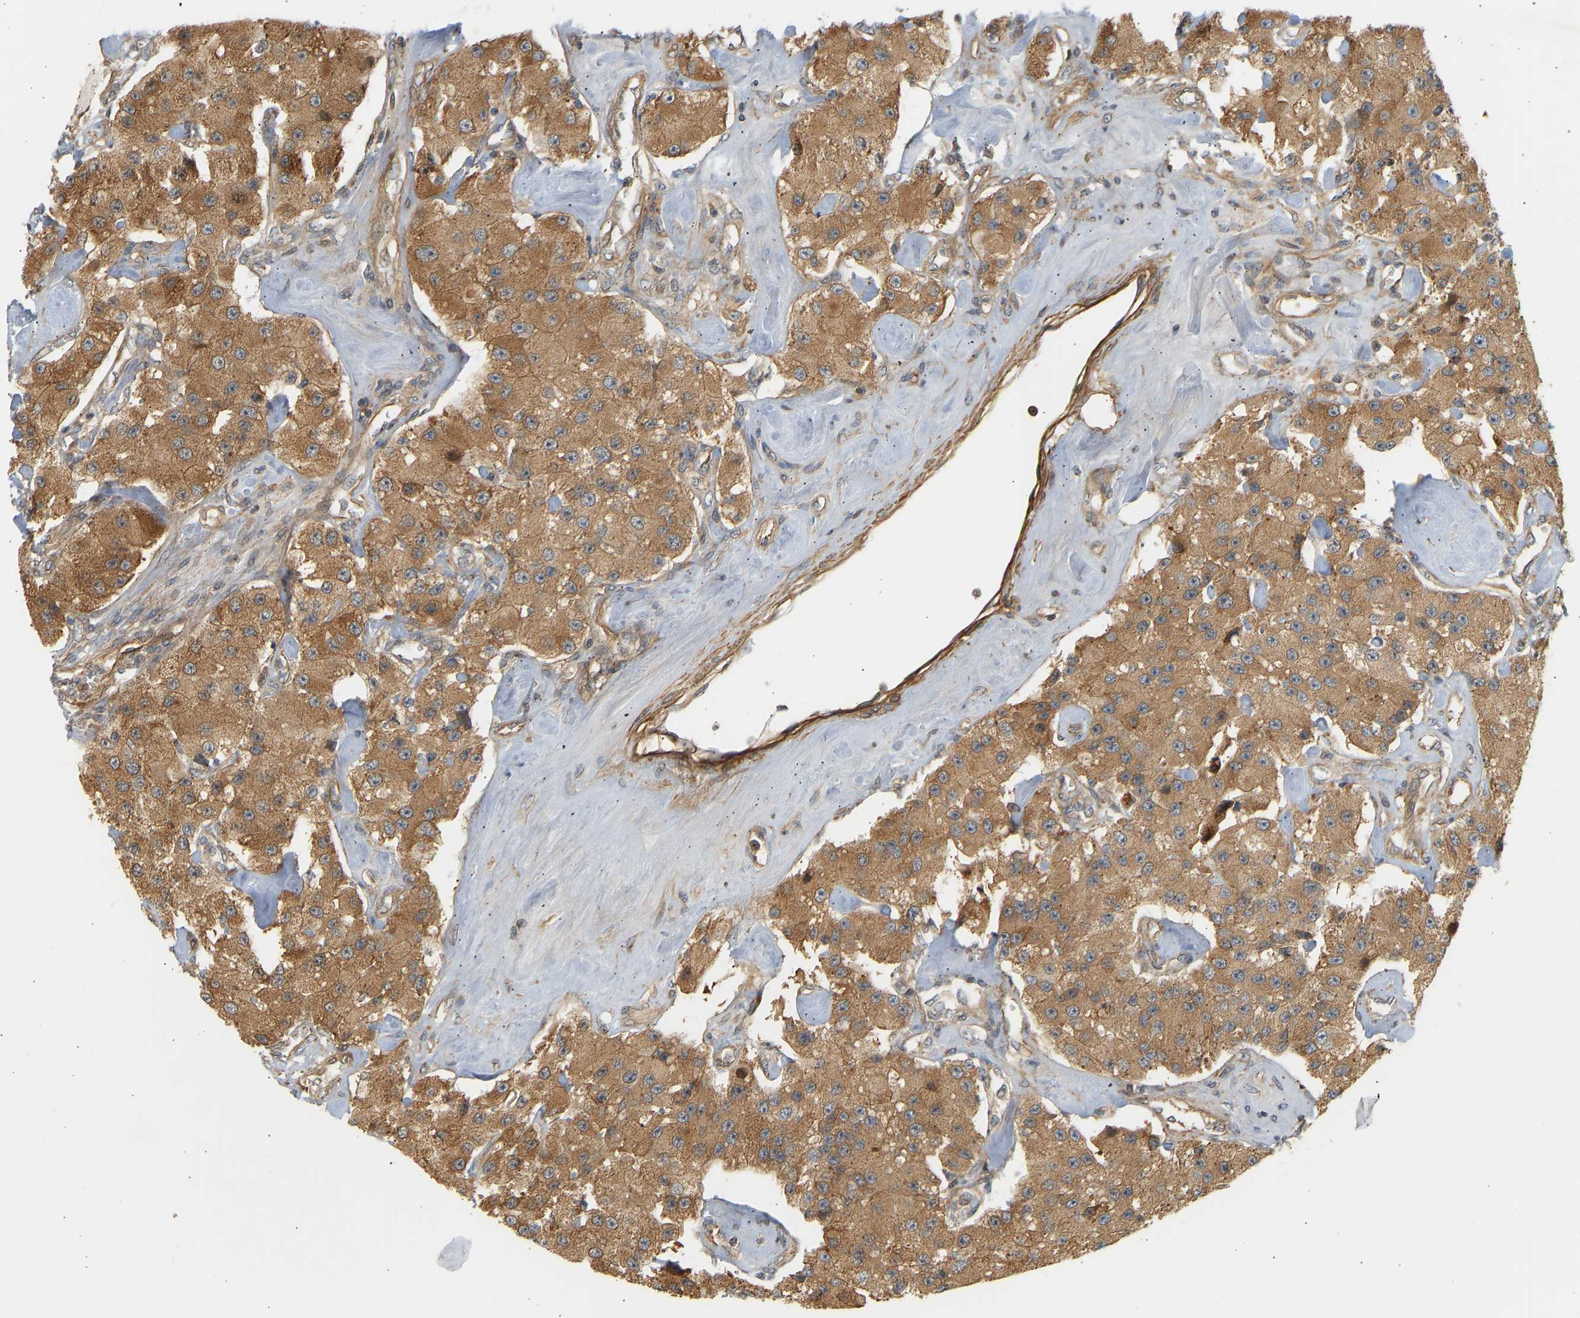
{"staining": {"intensity": "moderate", "quantity": ">75%", "location": "cytoplasmic/membranous"}, "tissue": "carcinoid", "cell_type": "Tumor cells", "image_type": "cancer", "snomed": [{"axis": "morphology", "description": "Carcinoid, malignant, NOS"}, {"axis": "topography", "description": "Pancreas"}], "caption": "A high-resolution image shows immunohistochemistry staining of malignant carcinoid, which exhibits moderate cytoplasmic/membranous staining in about >75% of tumor cells.", "gene": "CEP57", "patient": {"sex": "male", "age": 41}}